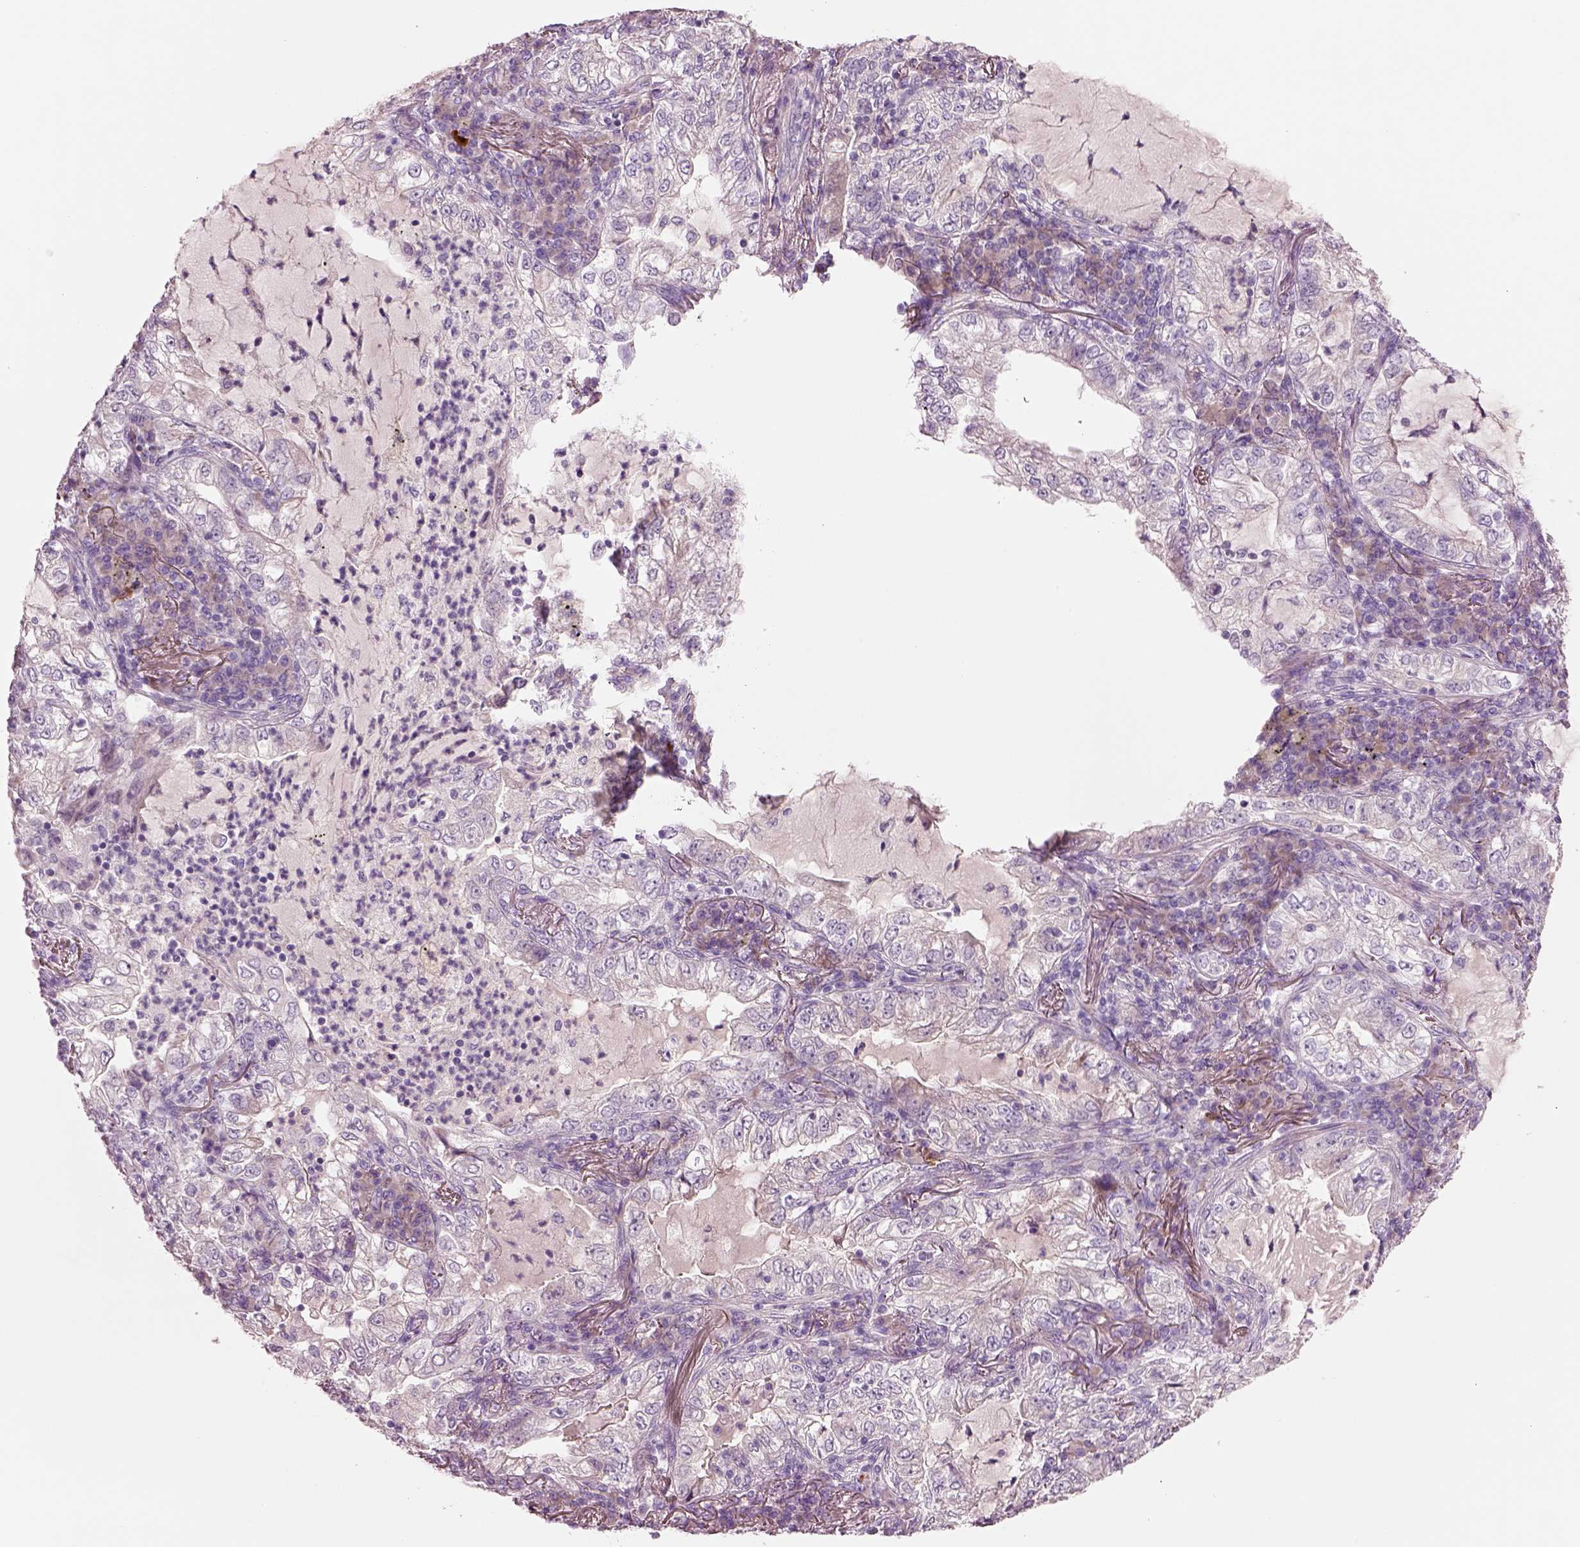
{"staining": {"intensity": "weak", "quantity": "<25%", "location": "cytoplasmic/membranous"}, "tissue": "lung cancer", "cell_type": "Tumor cells", "image_type": "cancer", "snomed": [{"axis": "morphology", "description": "Adenocarcinoma, NOS"}, {"axis": "topography", "description": "Lung"}], "caption": "This is an immunohistochemistry (IHC) photomicrograph of lung cancer. There is no expression in tumor cells.", "gene": "PLPP7", "patient": {"sex": "female", "age": 73}}